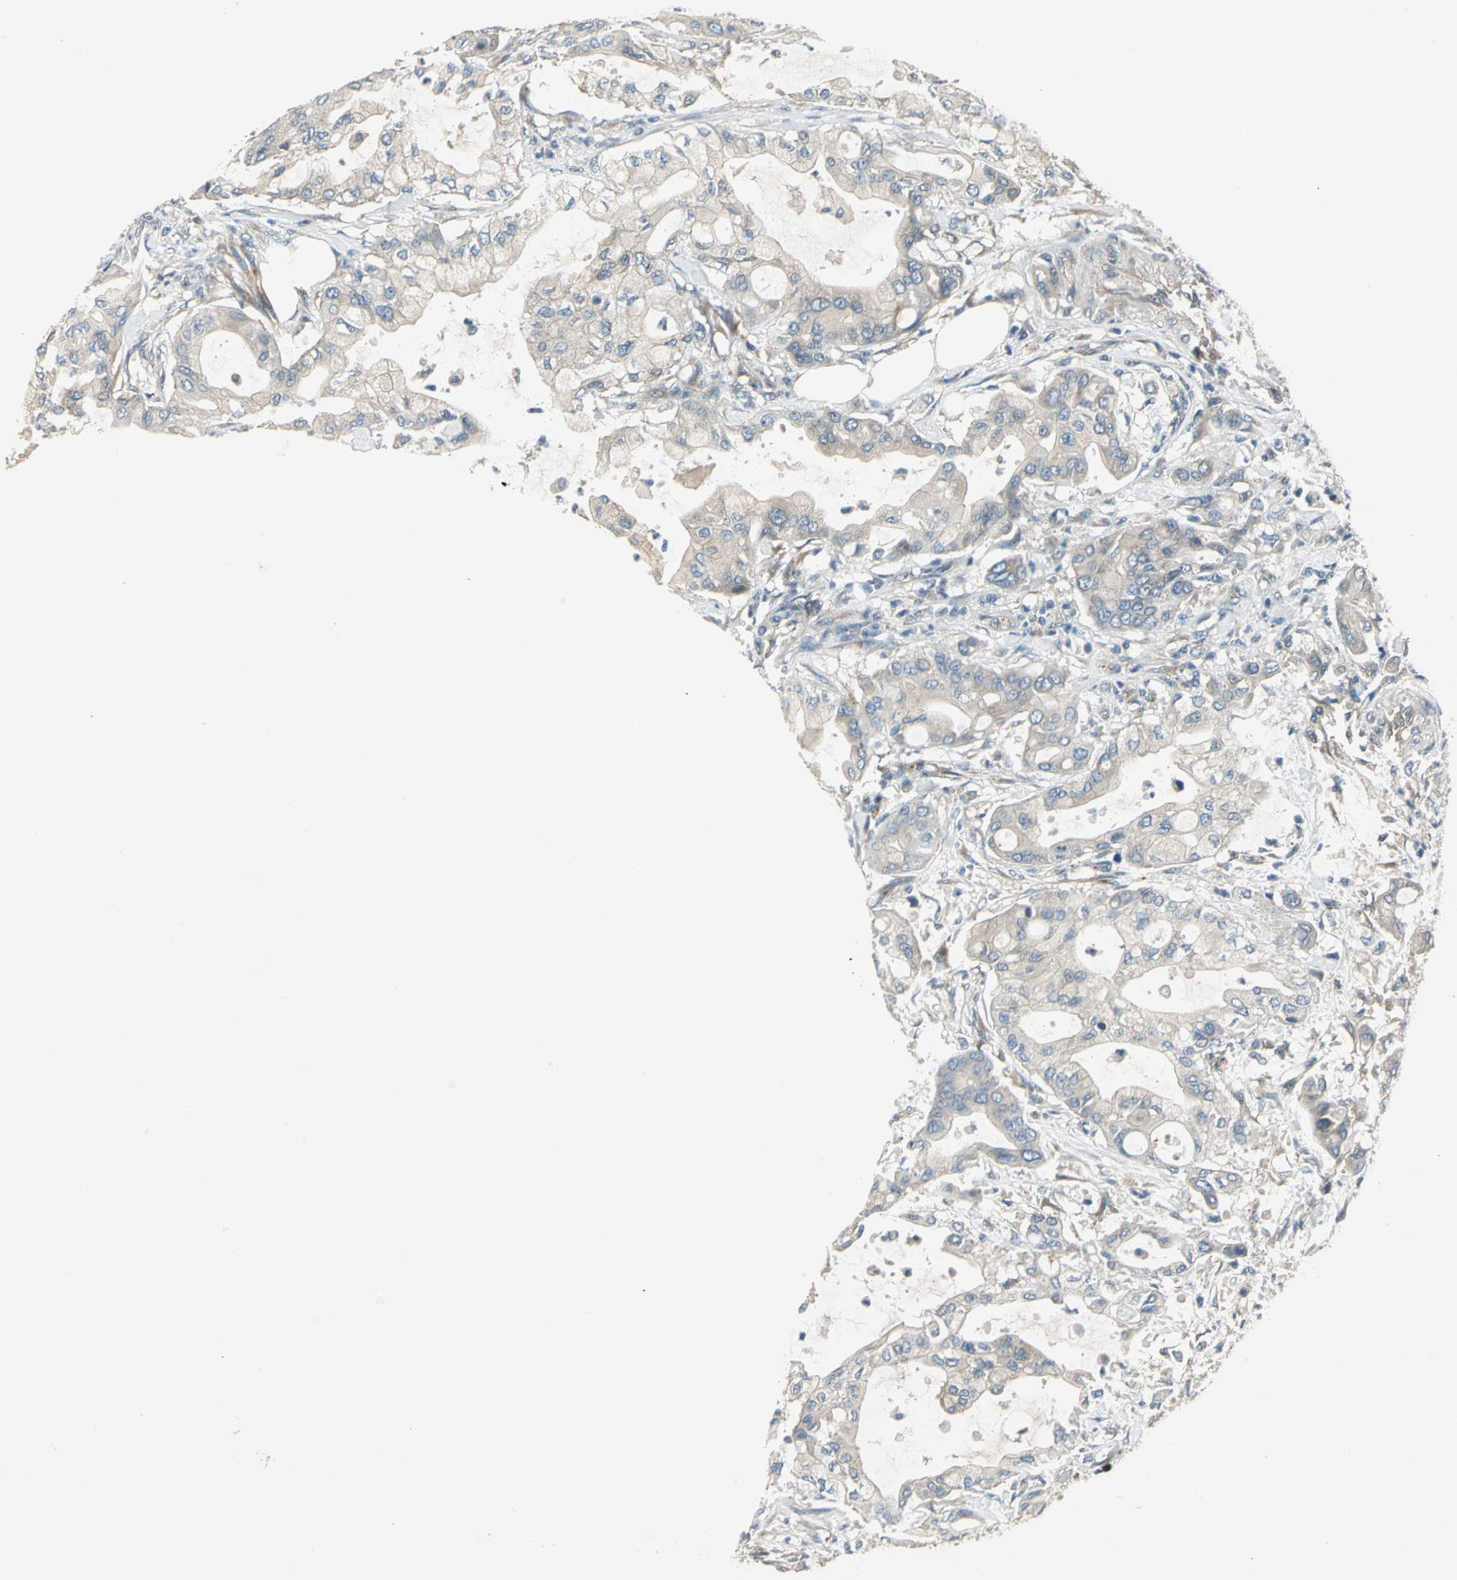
{"staining": {"intensity": "weak", "quantity": ">75%", "location": "cytoplasmic/membranous"}, "tissue": "pancreatic cancer", "cell_type": "Tumor cells", "image_type": "cancer", "snomed": [{"axis": "morphology", "description": "Adenocarcinoma, NOS"}, {"axis": "morphology", "description": "Adenocarcinoma, metastatic, NOS"}, {"axis": "topography", "description": "Lymph node"}, {"axis": "topography", "description": "Pancreas"}, {"axis": "topography", "description": "Duodenum"}], "caption": "Immunohistochemistry (IHC) (DAB) staining of human pancreatic cancer reveals weak cytoplasmic/membranous protein staining in approximately >75% of tumor cells. Using DAB (brown) and hematoxylin (blue) stains, captured at high magnification using brightfield microscopy.", "gene": "PRKAA1", "patient": {"sex": "female", "age": 64}}